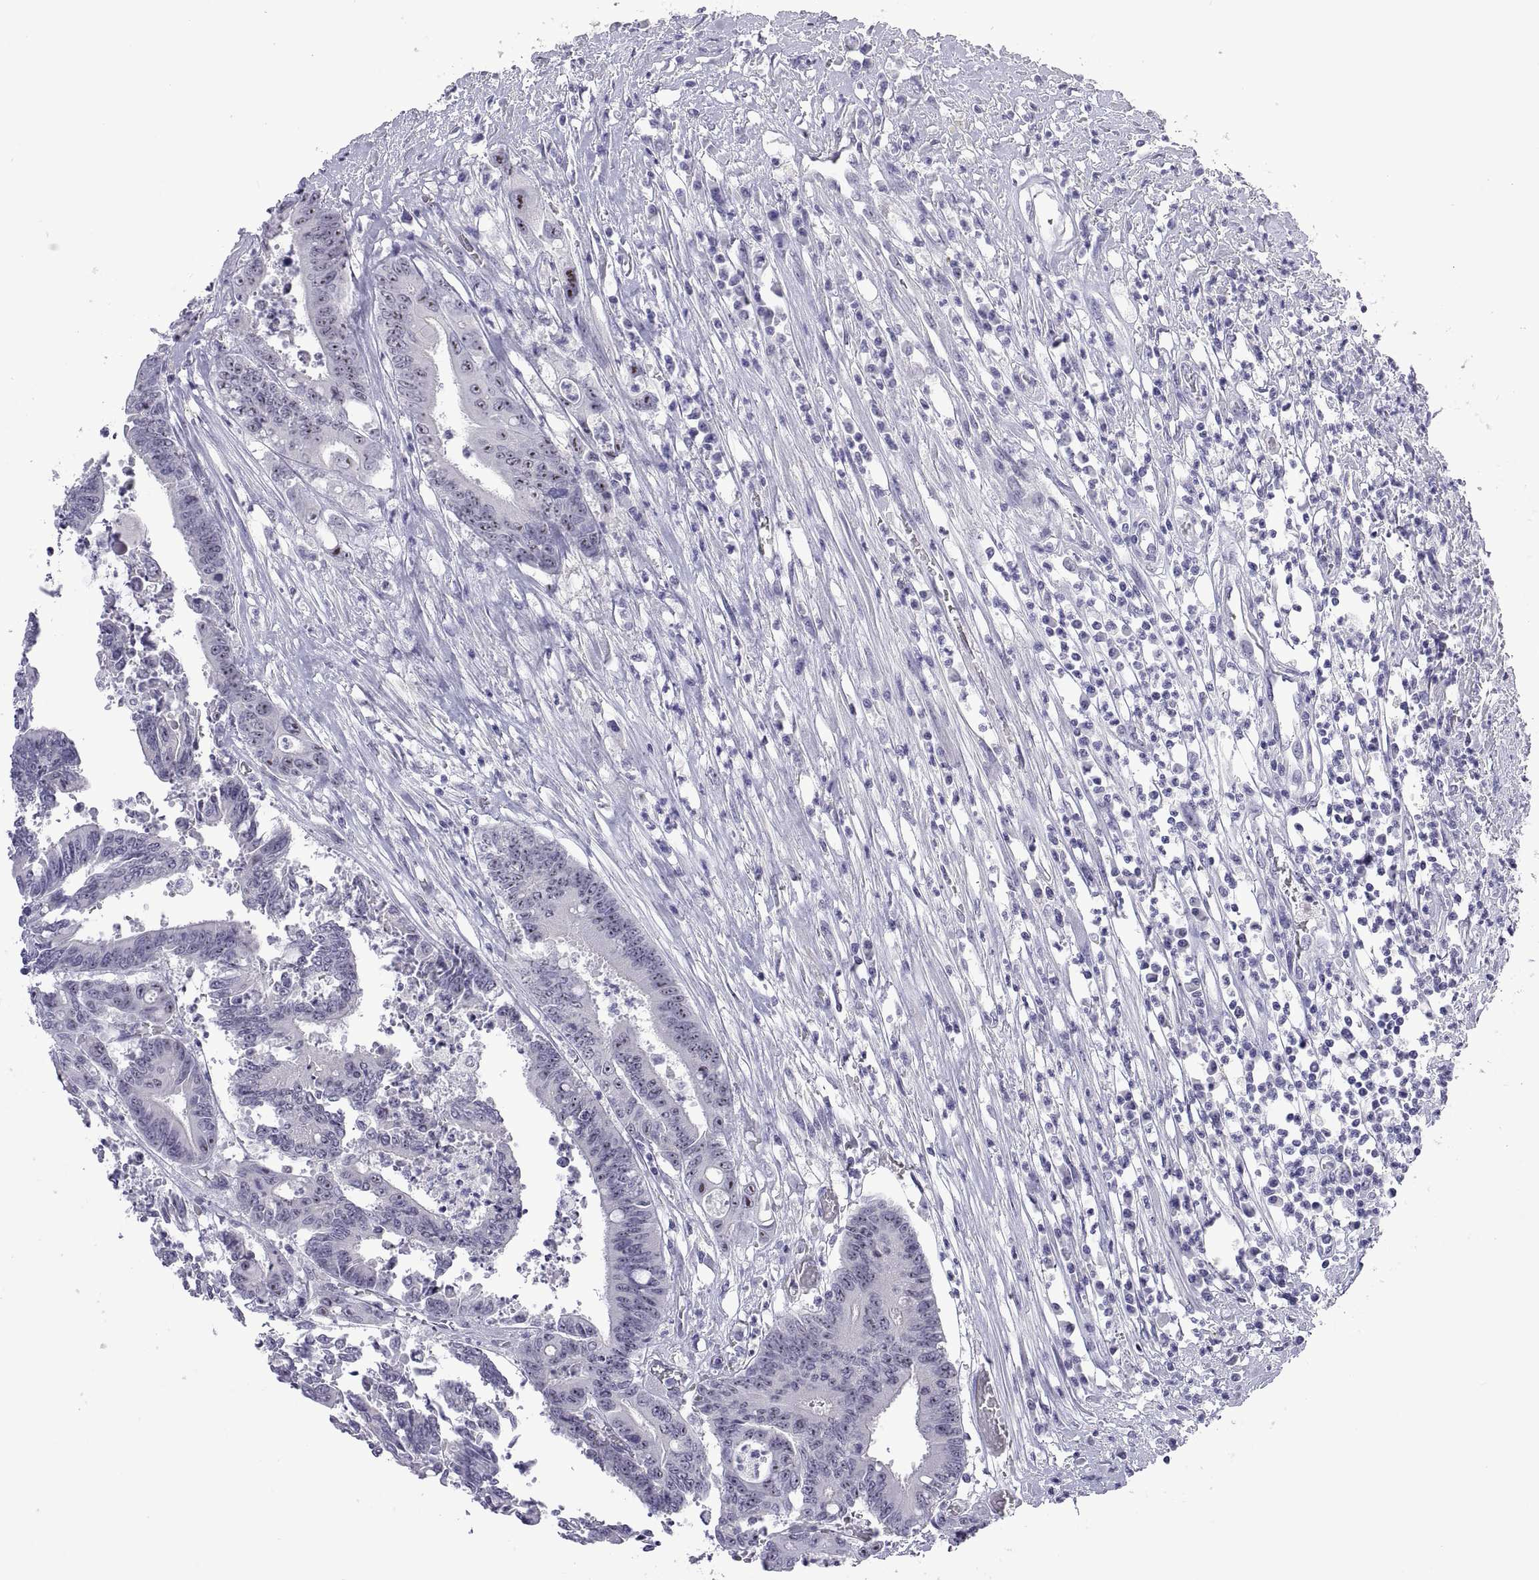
{"staining": {"intensity": "negative", "quantity": "none", "location": "none"}, "tissue": "colorectal cancer", "cell_type": "Tumor cells", "image_type": "cancer", "snomed": [{"axis": "morphology", "description": "Adenocarcinoma, NOS"}, {"axis": "topography", "description": "Rectum"}], "caption": "High power microscopy photomicrograph of an IHC histopathology image of colorectal cancer, revealing no significant expression in tumor cells.", "gene": "VSX2", "patient": {"sex": "male", "age": 54}}